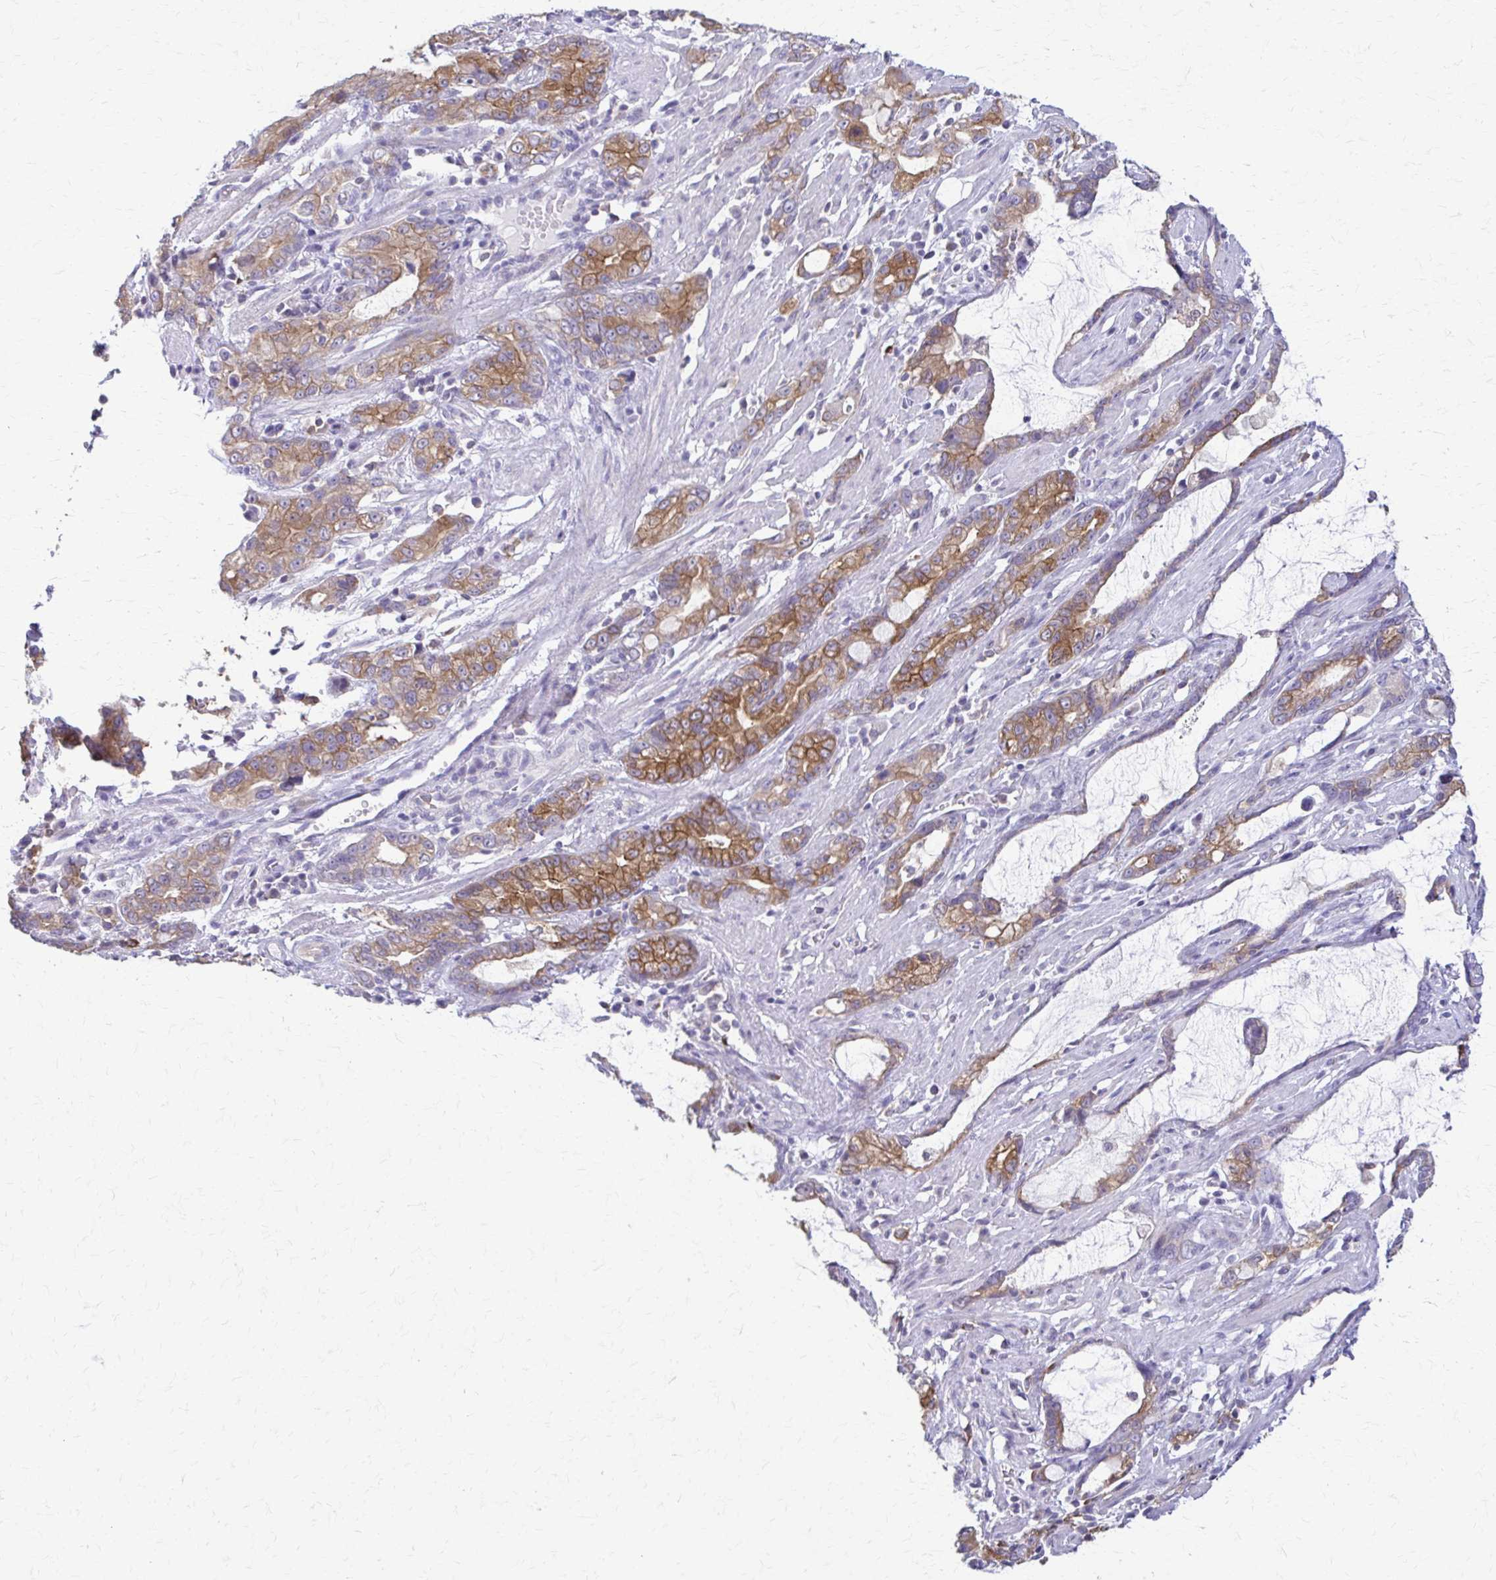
{"staining": {"intensity": "moderate", "quantity": "25%-75%", "location": "cytoplasmic/membranous"}, "tissue": "stomach cancer", "cell_type": "Tumor cells", "image_type": "cancer", "snomed": [{"axis": "morphology", "description": "Adenocarcinoma, NOS"}, {"axis": "topography", "description": "Stomach"}], "caption": "Stomach cancer (adenocarcinoma) stained with immunohistochemistry demonstrates moderate cytoplasmic/membranous expression in about 25%-75% of tumor cells.", "gene": "PIK3AP1", "patient": {"sex": "male", "age": 55}}